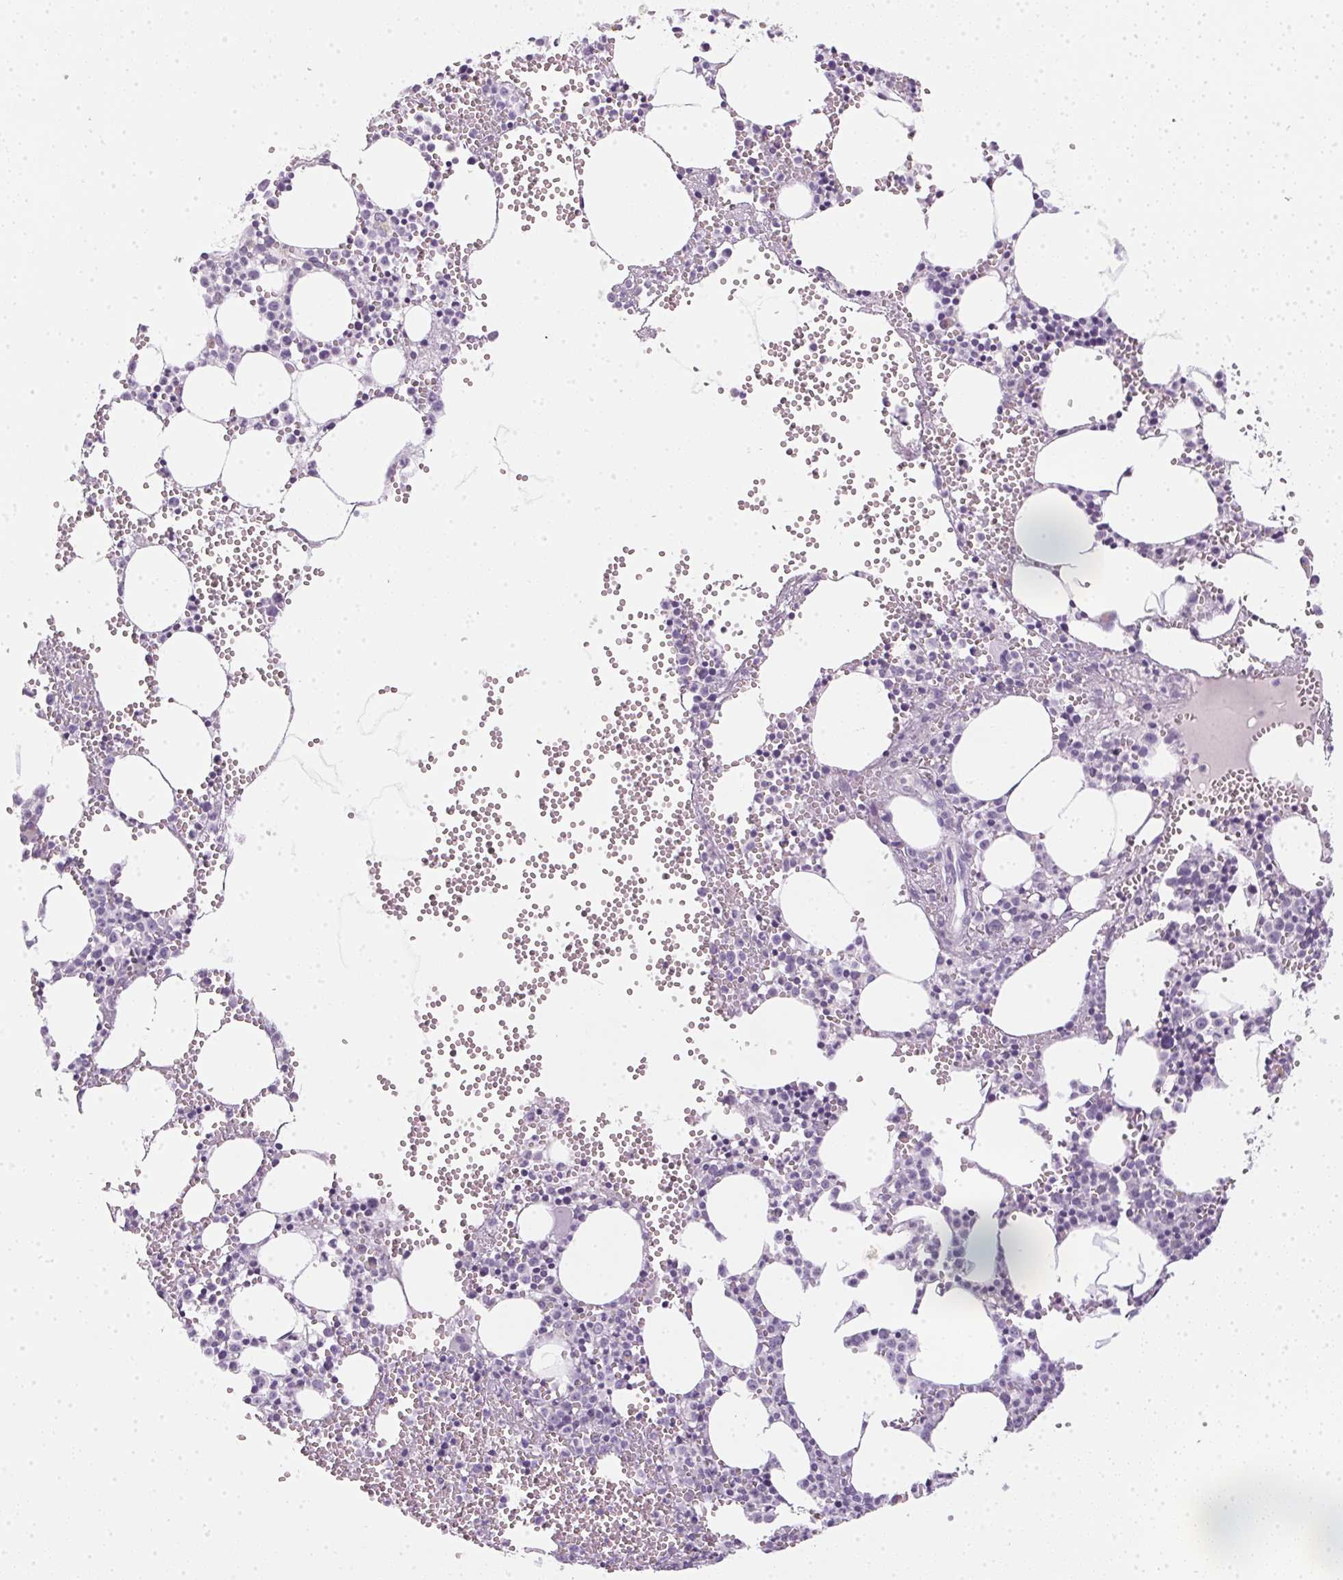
{"staining": {"intensity": "negative", "quantity": "none", "location": "none"}, "tissue": "bone marrow", "cell_type": "Hematopoietic cells", "image_type": "normal", "snomed": [{"axis": "morphology", "description": "Normal tissue, NOS"}, {"axis": "topography", "description": "Bone marrow"}], "caption": "Protein analysis of normal bone marrow shows no significant staining in hematopoietic cells.", "gene": "TMEM72", "patient": {"sex": "male", "age": 89}}